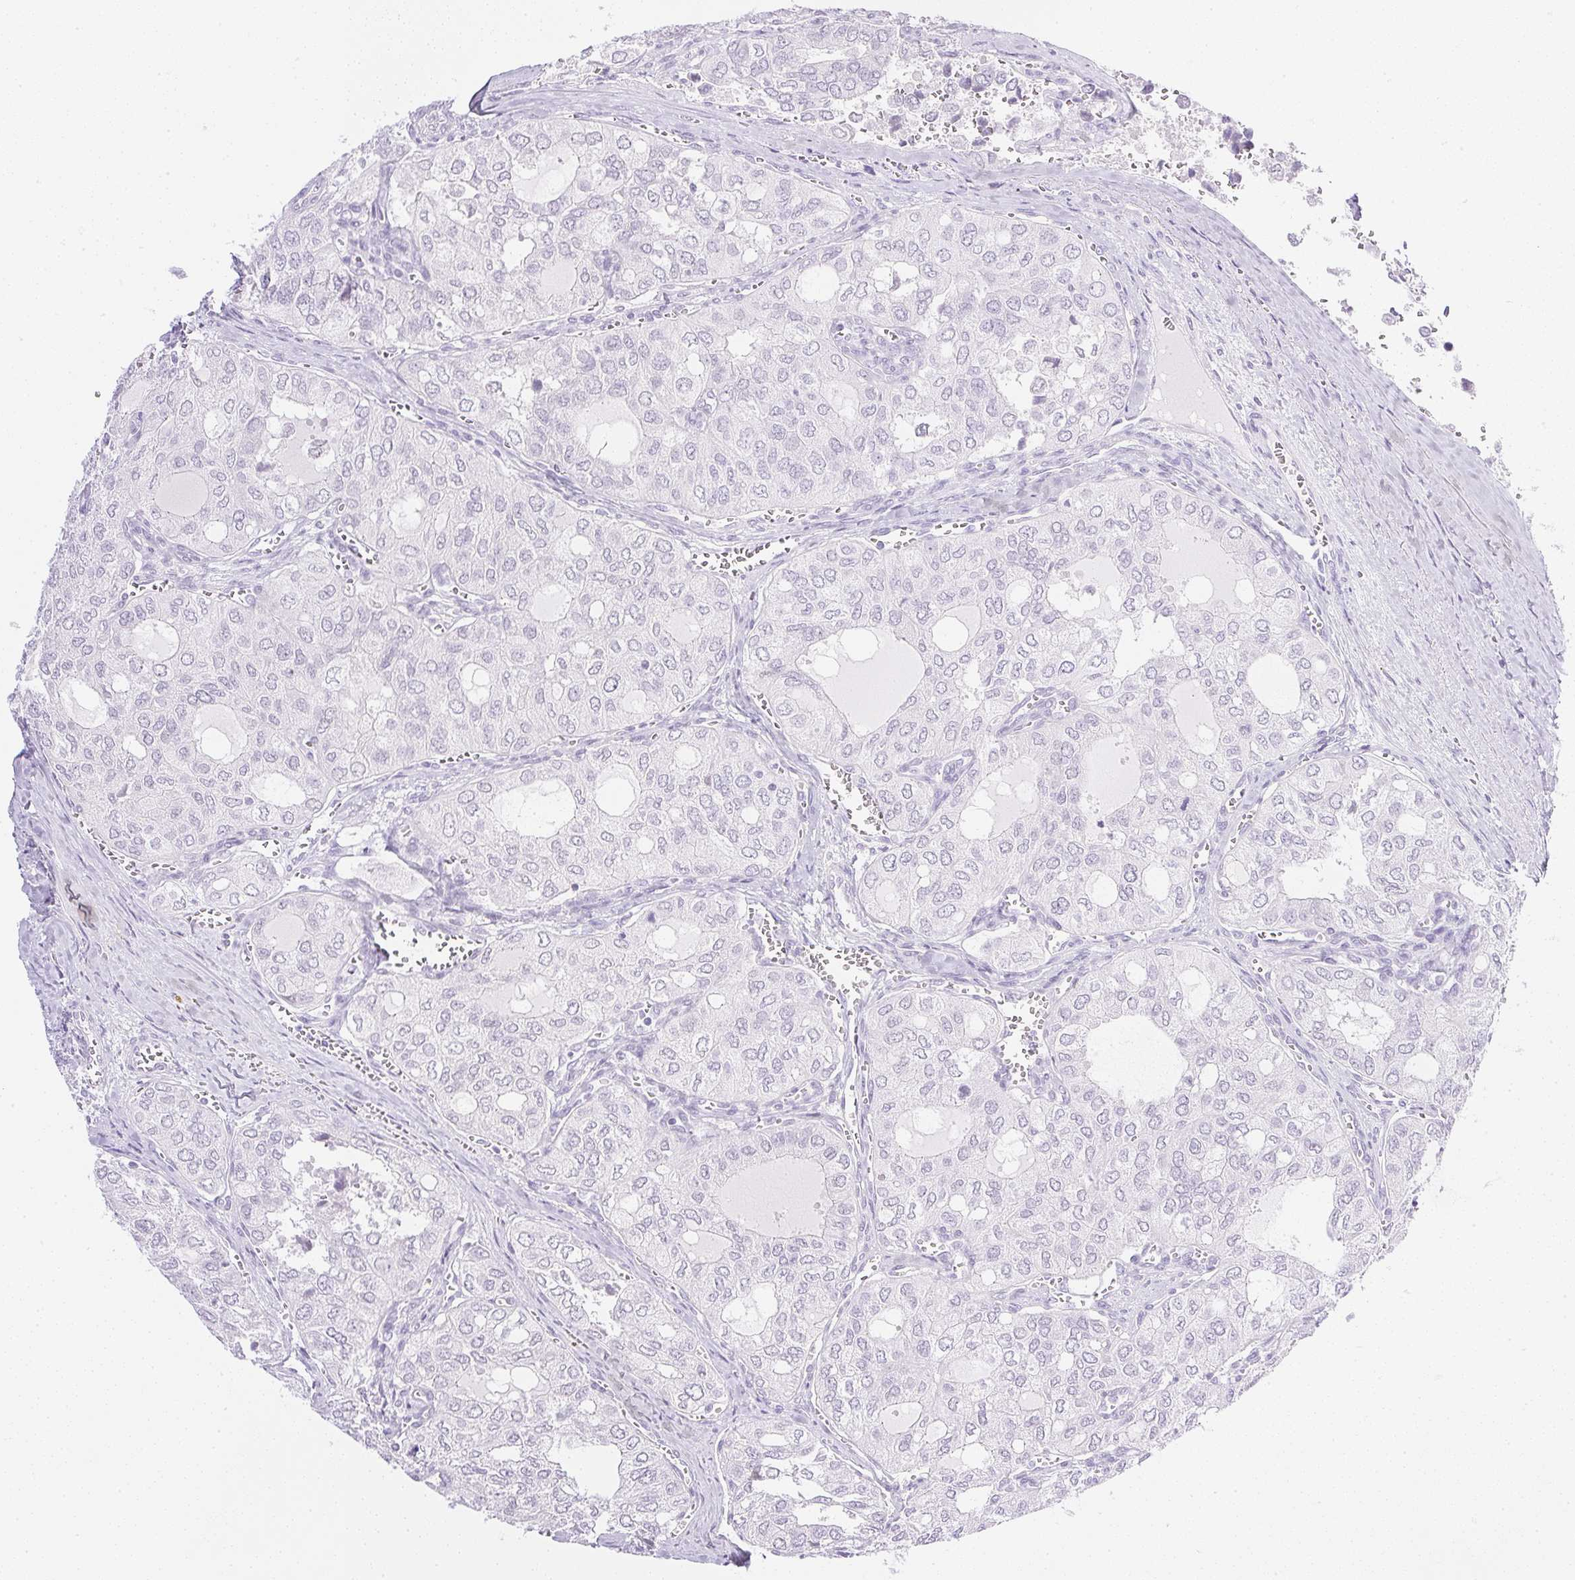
{"staining": {"intensity": "negative", "quantity": "none", "location": "none"}, "tissue": "thyroid cancer", "cell_type": "Tumor cells", "image_type": "cancer", "snomed": [{"axis": "morphology", "description": "Follicular adenoma carcinoma, NOS"}, {"axis": "topography", "description": "Thyroid gland"}], "caption": "Tumor cells show no significant protein staining in thyroid follicular adenoma carcinoma.", "gene": "CPB1", "patient": {"sex": "male", "age": 75}}